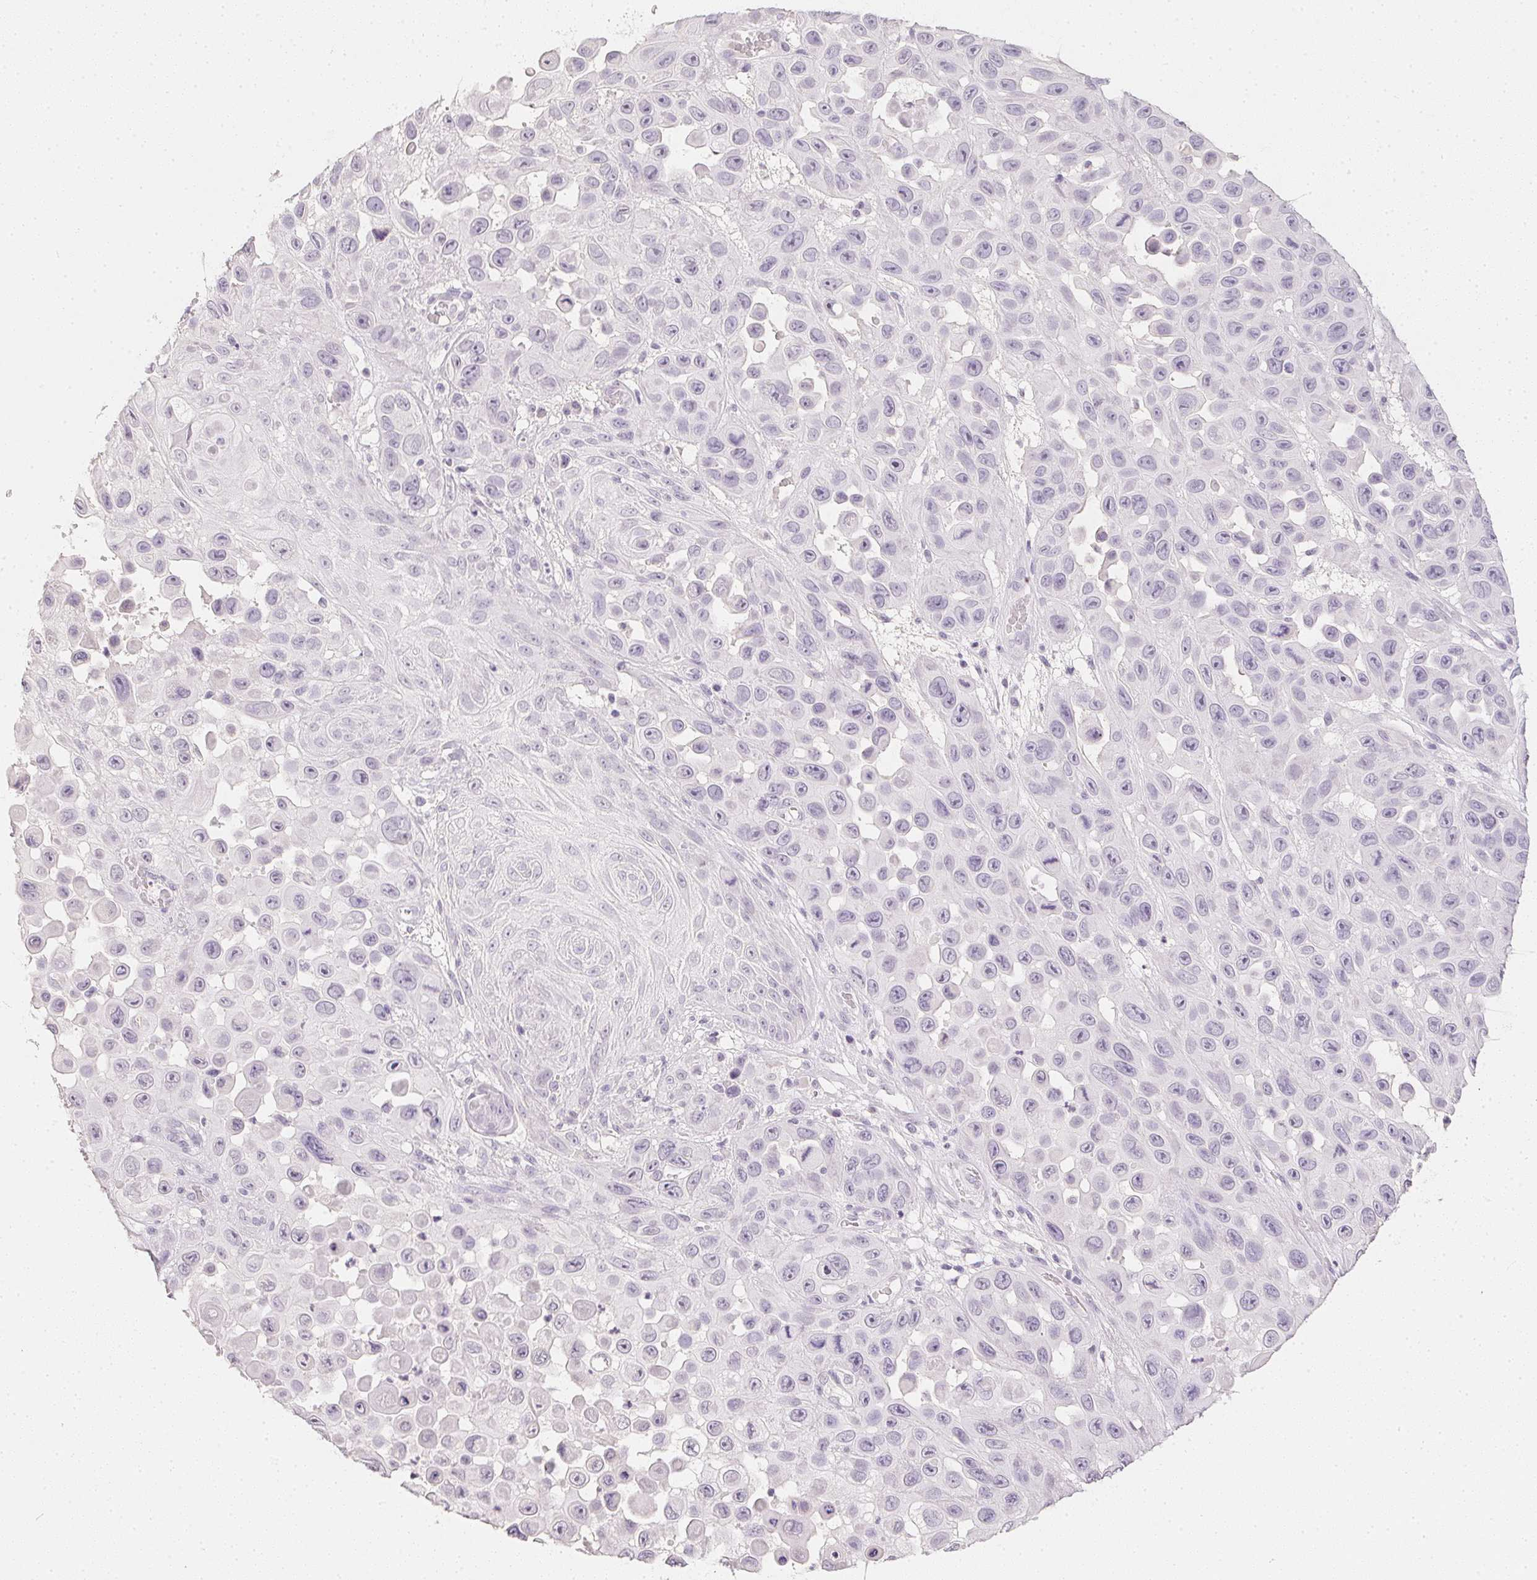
{"staining": {"intensity": "negative", "quantity": "none", "location": "none"}, "tissue": "skin cancer", "cell_type": "Tumor cells", "image_type": "cancer", "snomed": [{"axis": "morphology", "description": "Squamous cell carcinoma, NOS"}, {"axis": "topography", "description": "Skin"}], "caption": "Skin cancer was stained to show a protein in brown. There is no significant staining in tumor cells.", "gene": "PPY", "patient": {"sex": "male", "age": 81}}